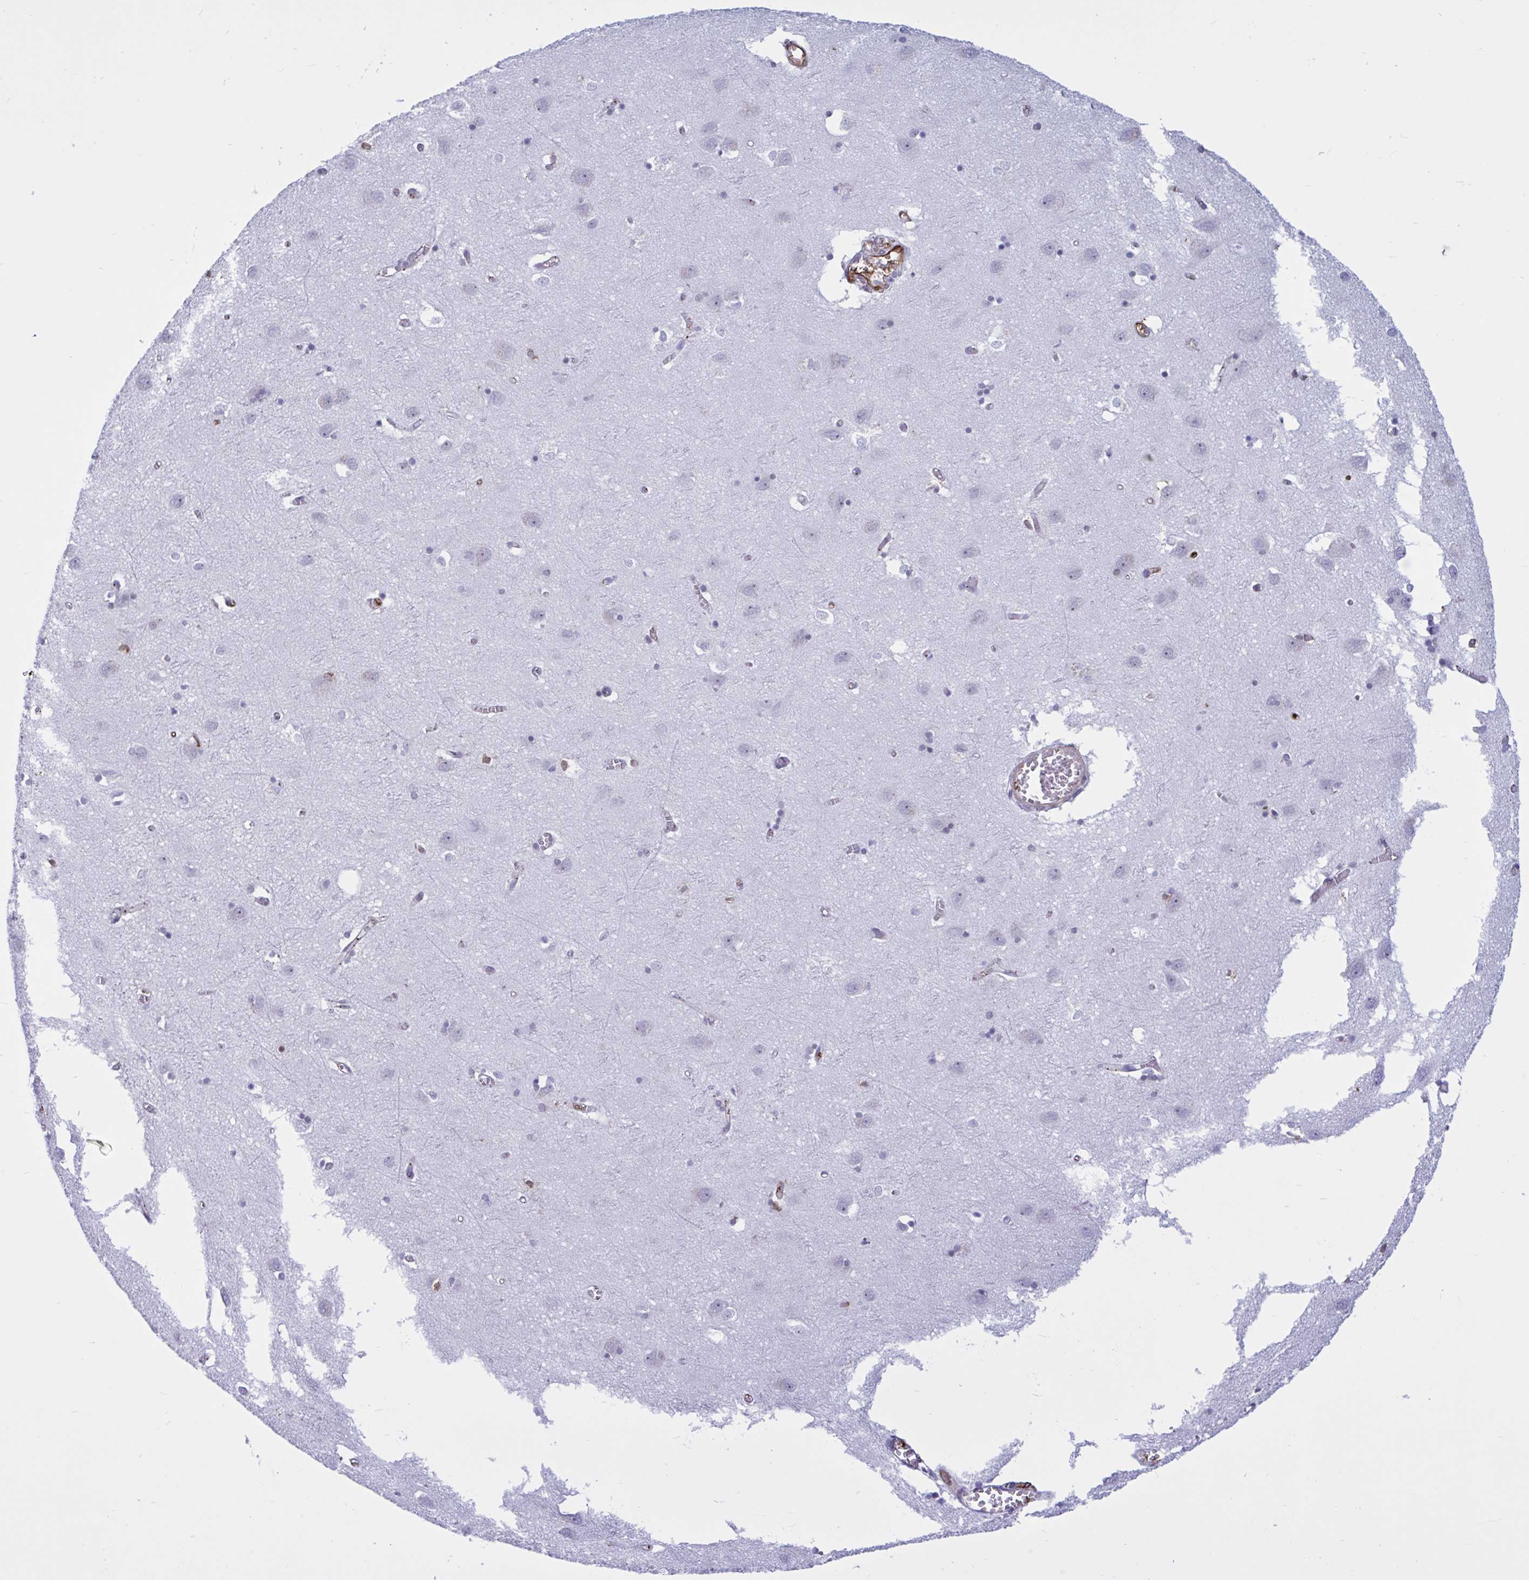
{"staining": {"intensity": "strong", "quantity": "25%-75%", "location": "cytoplasmic/membranous"}, "tissue": "cerebral cortex", "cell_type": "Endothelial cells", "image_type": "normal", "snomed": [{"axis": "morphology", "description": "Normal tissue, NOS"}, {"axis": "topography", "description": "Cerebral cortex"}], "caption": "A brown stain labels strong cytoplasmic/membranous positivity of a protein in endothelial cells of unremarkable cerebral cortex.", "gene": "EML1", "patient": {"sex": "male", "age": 70}}